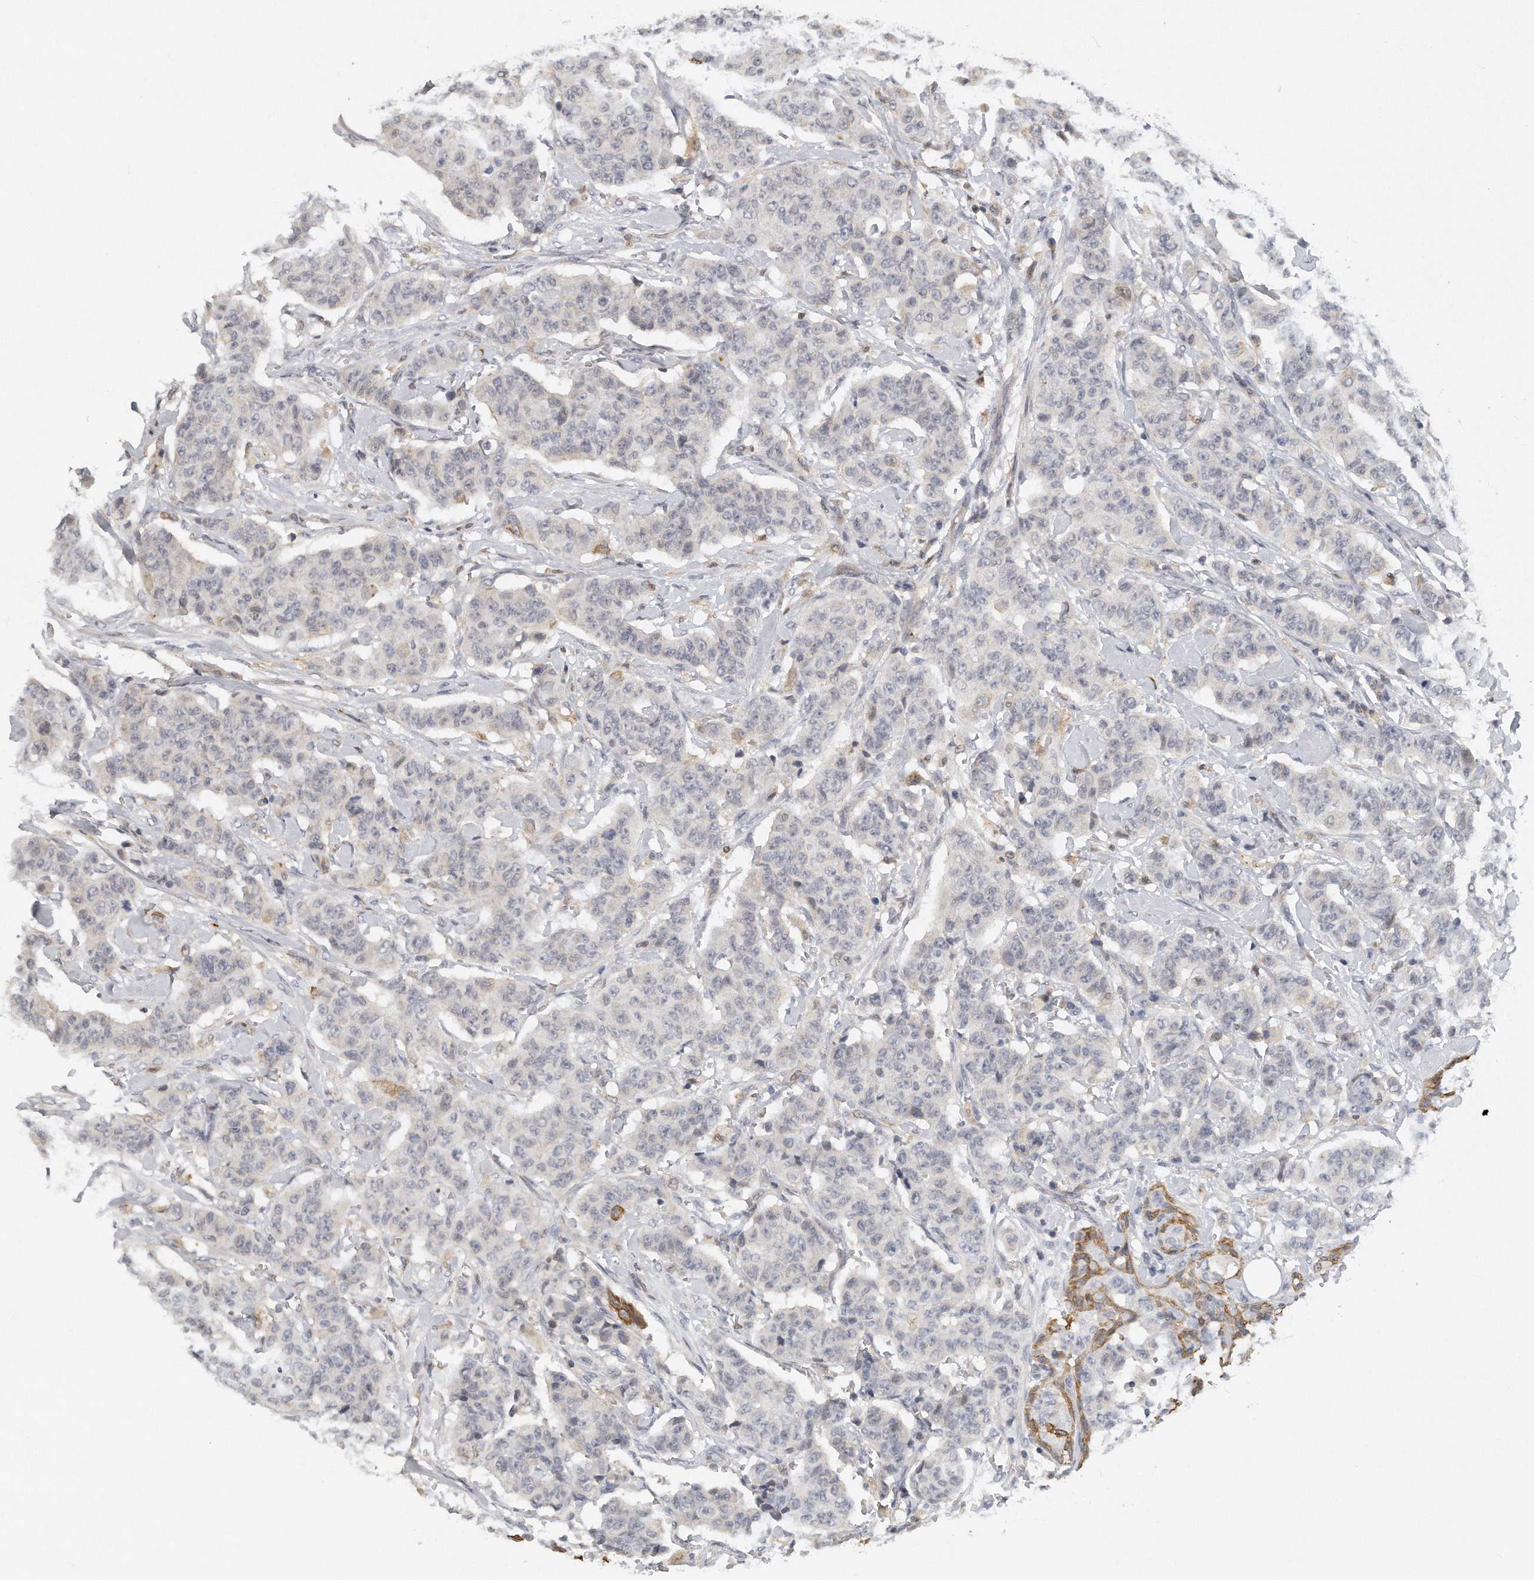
{"staining": {"intensity": "negative", "quantity": "none", "location": "none"}, "tissue": "breast cancer", "cell_type": "Tumor cells", "image_type": "cancer", "snomed": [{"axis": "morphology", "description": "Normal tissue, NOS"}, {"axis": "morphology", "description": "Duct carcinoma"}, {"axis": "topography", "description": "Breast"}], "caption": "Immunohistochemistry of breast cancer (invasive ductal carcinoma) reveals no staining in tumor cells.", "gene": "CAMK1", "patient": {"sex": "female", "age": 40}}